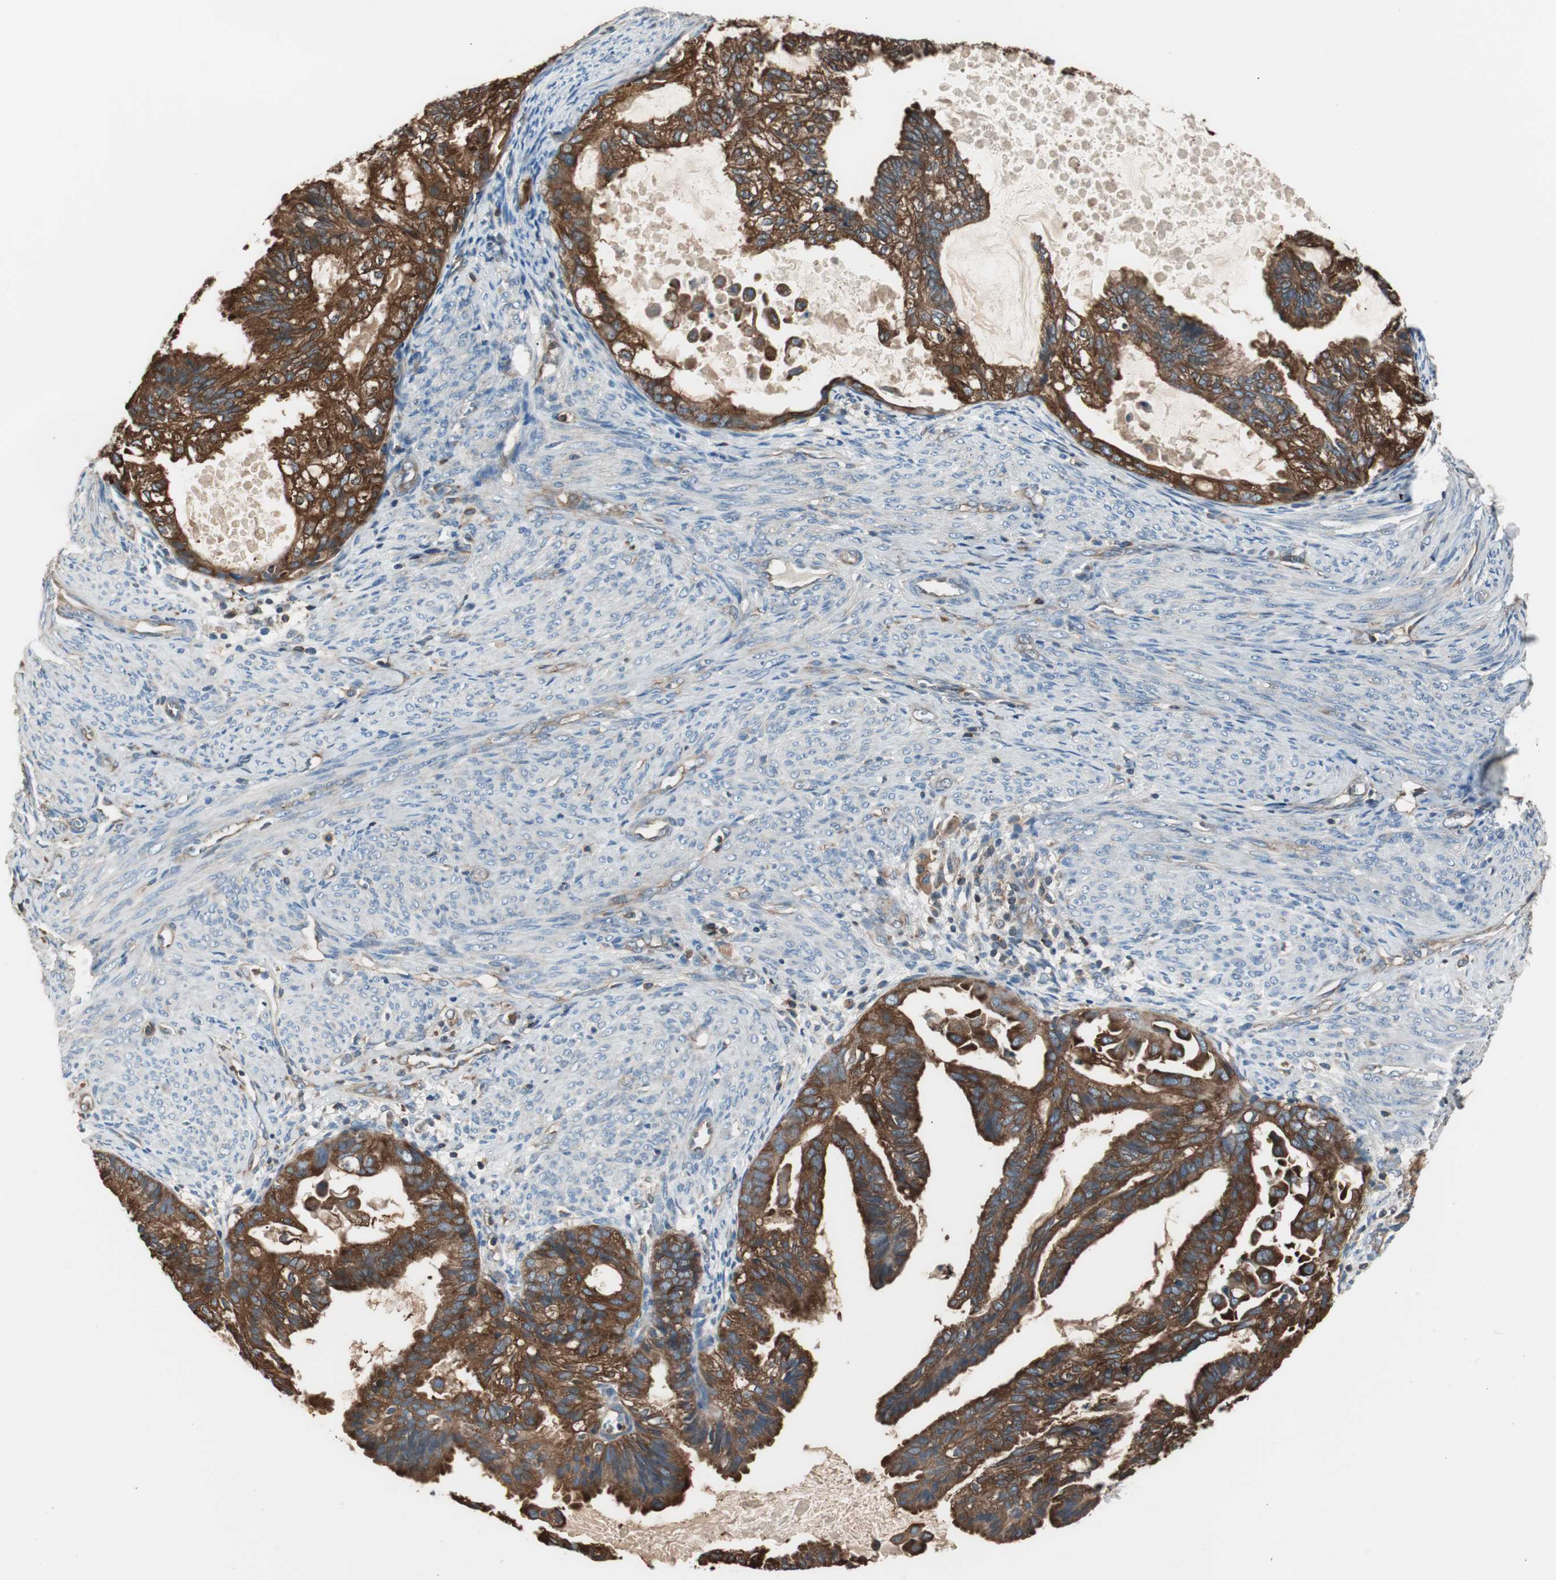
{"staining": {"intensity": "strong", "quantity": ">75%", "location": "cytoplasmic/membranous"}, "tissue": "cervical cancer", "cell_type": "Tumor cells", "image_type": "cancer", "snomed": [{"axis": "morphology", "description": "Normal tissue, NOS"}, {"axis": "morphology", "description": "Adenocarcinoma, NOS"}, {"axis": "topography", "description": "Cervix"}, {"axis": "topography", "description": "Endometrium"}], "caption": "Protein analysis of cervical cancer tissue shows strong cytoplasmic/membranous staining in approximately >75% of tumor cells.", "gene": "CAPNS1", "patient": {"sex": "female", "age": 86}}